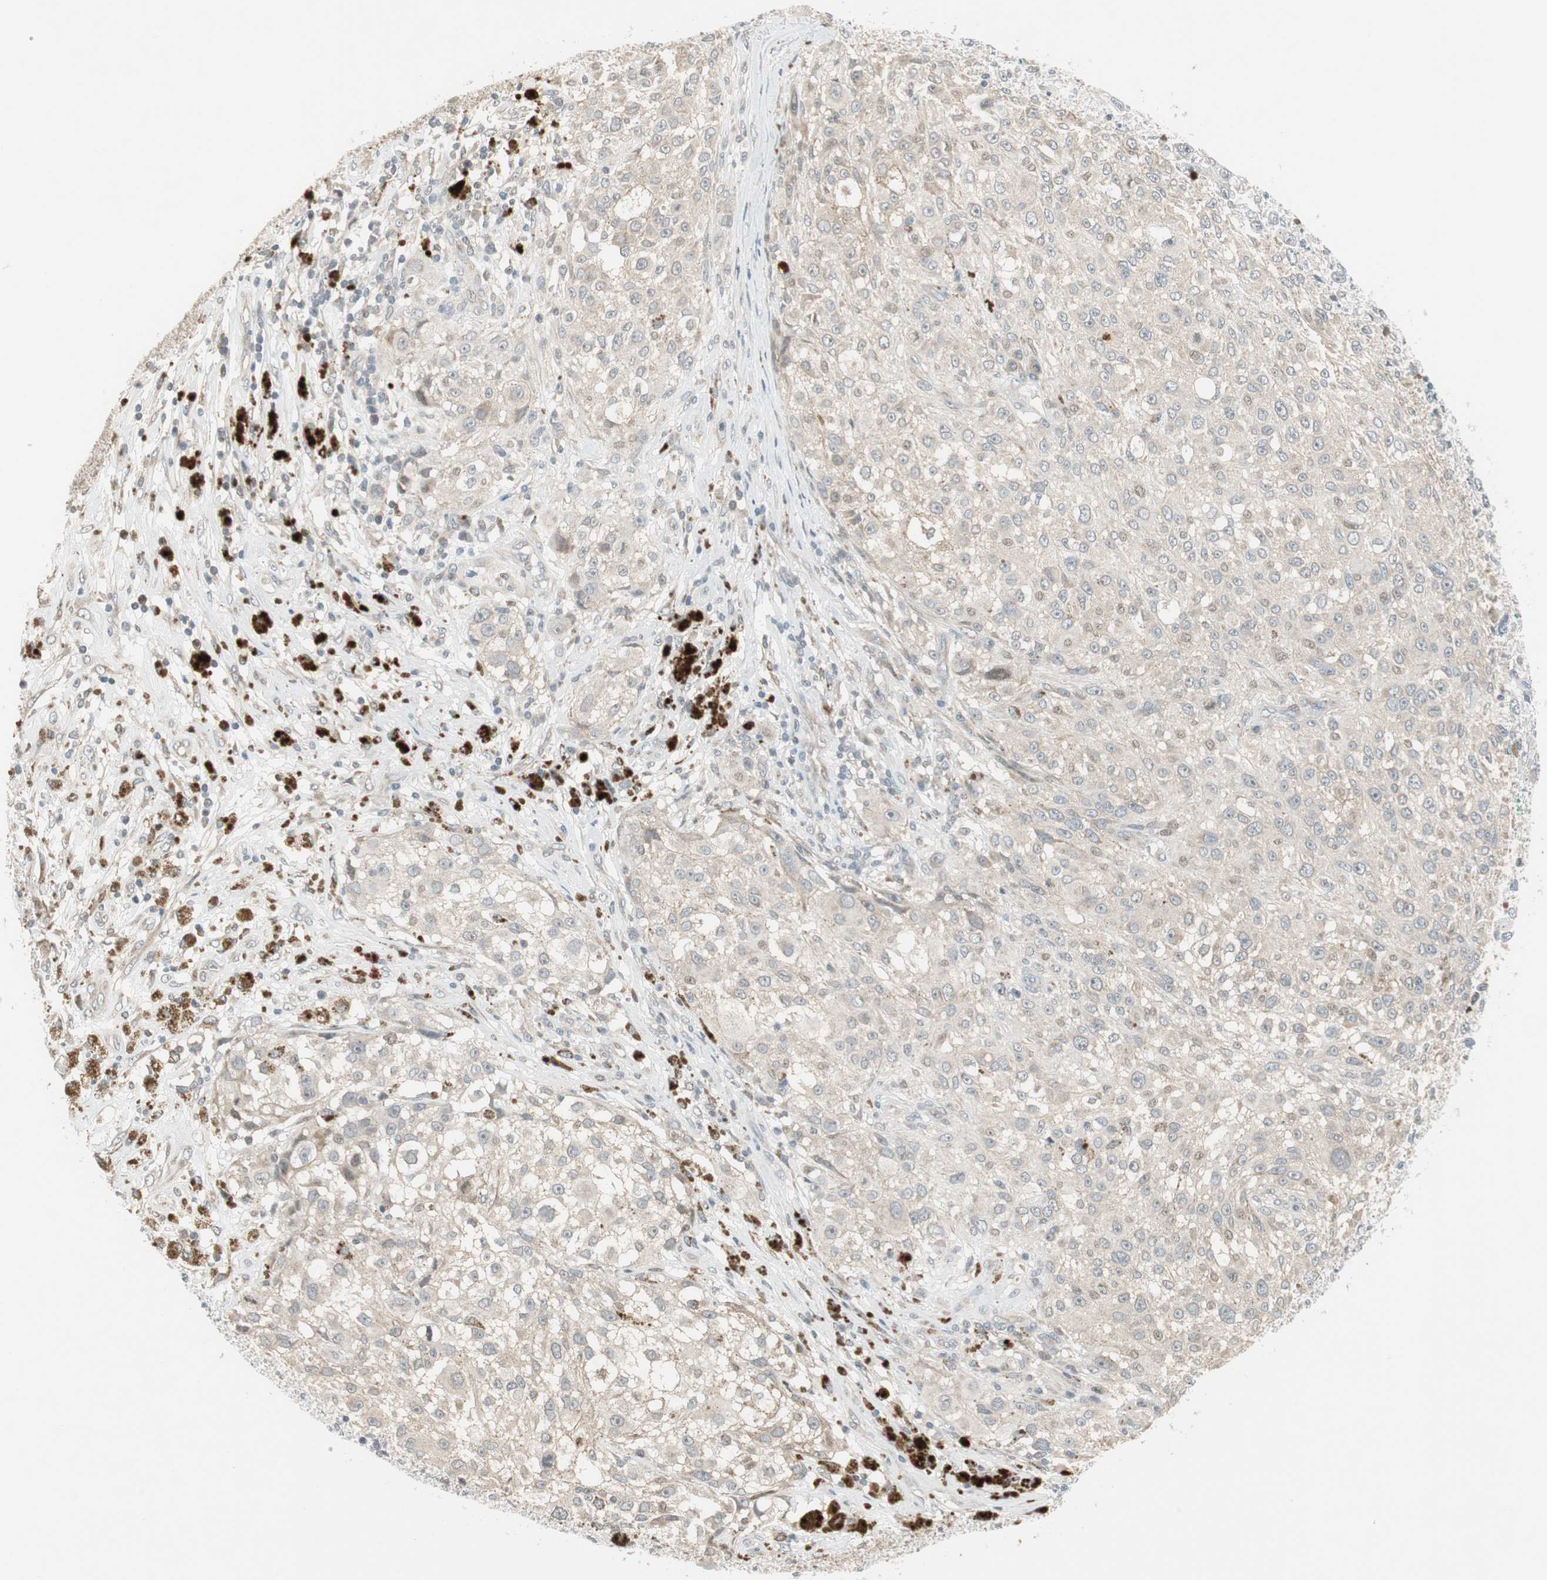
{"staining": {"intensity": "weak", "quantity": "<25%", "location": "cytoplasmic/membranous,nuclear"}, "tissue": "melanoma", "cell_type": "Tumor cells", "image_type": "cancer", "snomed": [{"axis": "morphology", "description": "Necrosis, NOS"}, {"axis": "morphology", "description": "Malignant melanoma, NOS"}, {"axis": "topography", "description": "Skin"}], "caption": "Malignant melanoma was stained to show a protein in brown. There is no significant positivity in tumor cells.", "gene": "SNX4", "patient": {"sex": "female", "age": 87}}